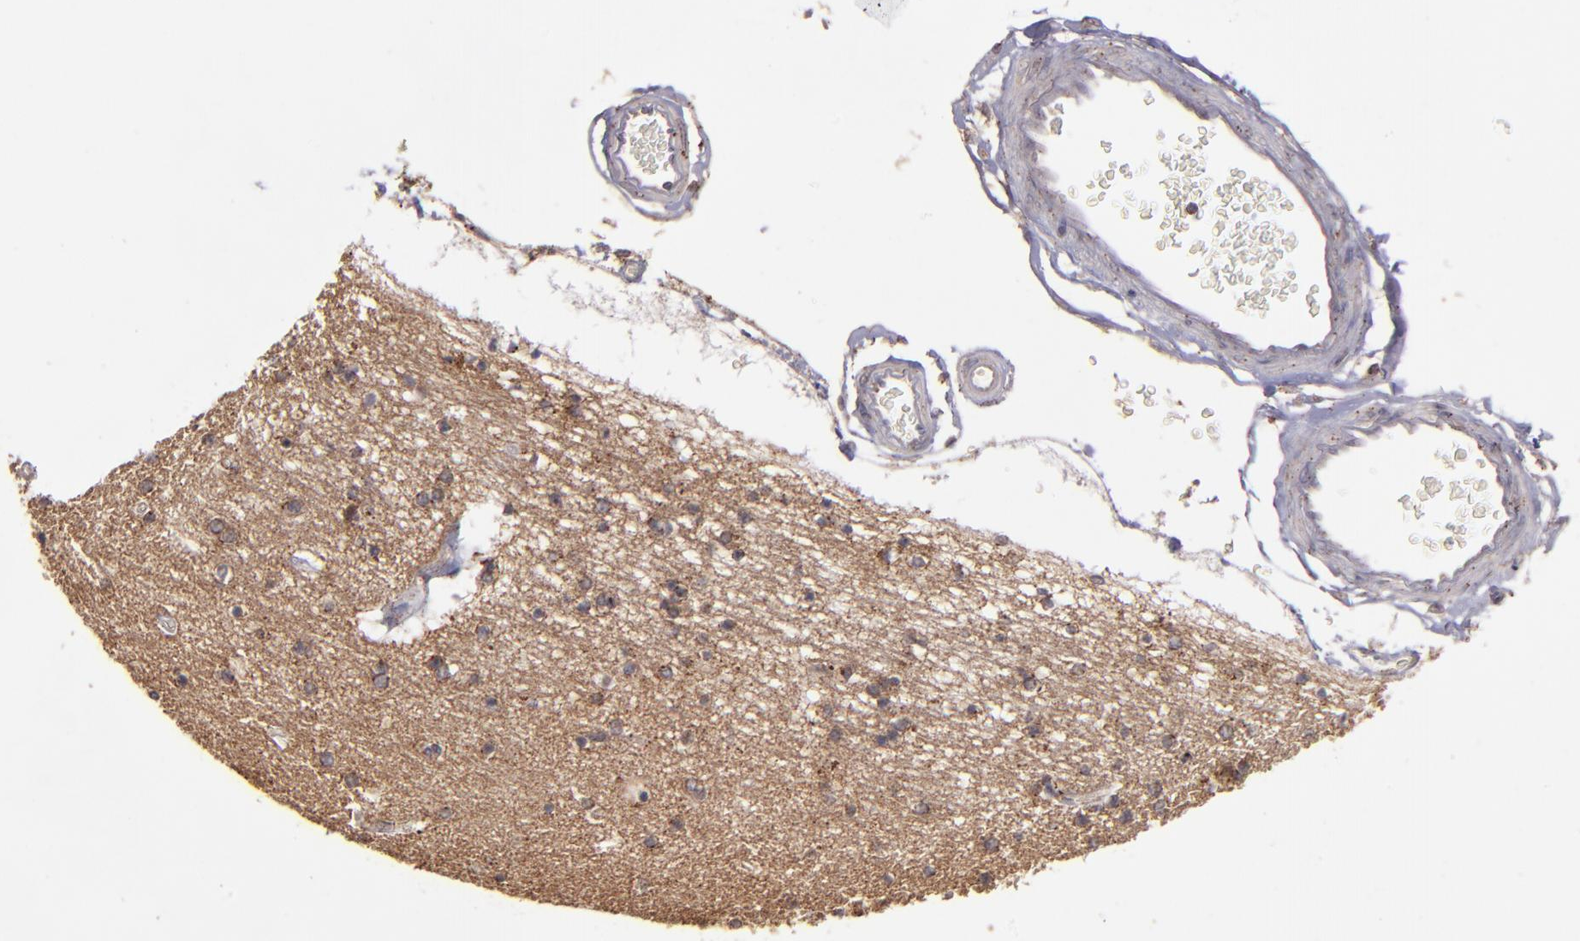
{"staining": {"intensity": "negative", "quantity": "none", "location": "none"}, "tissue": "hippocampus", "cell_type": "Glial cells", "image_type": "normal", "snomed": [{"axis": "morphology", "description": "Normal tissue, NOS"}, {"axis": "topography", "description": "Hippocampus"}], "caption": "A histopathology image of hippocampus stained for a protein demonstrates no brown staining in glial cells.", "gene": "ZFYVE1", "patient": {"sex": "female", "age": 54}}